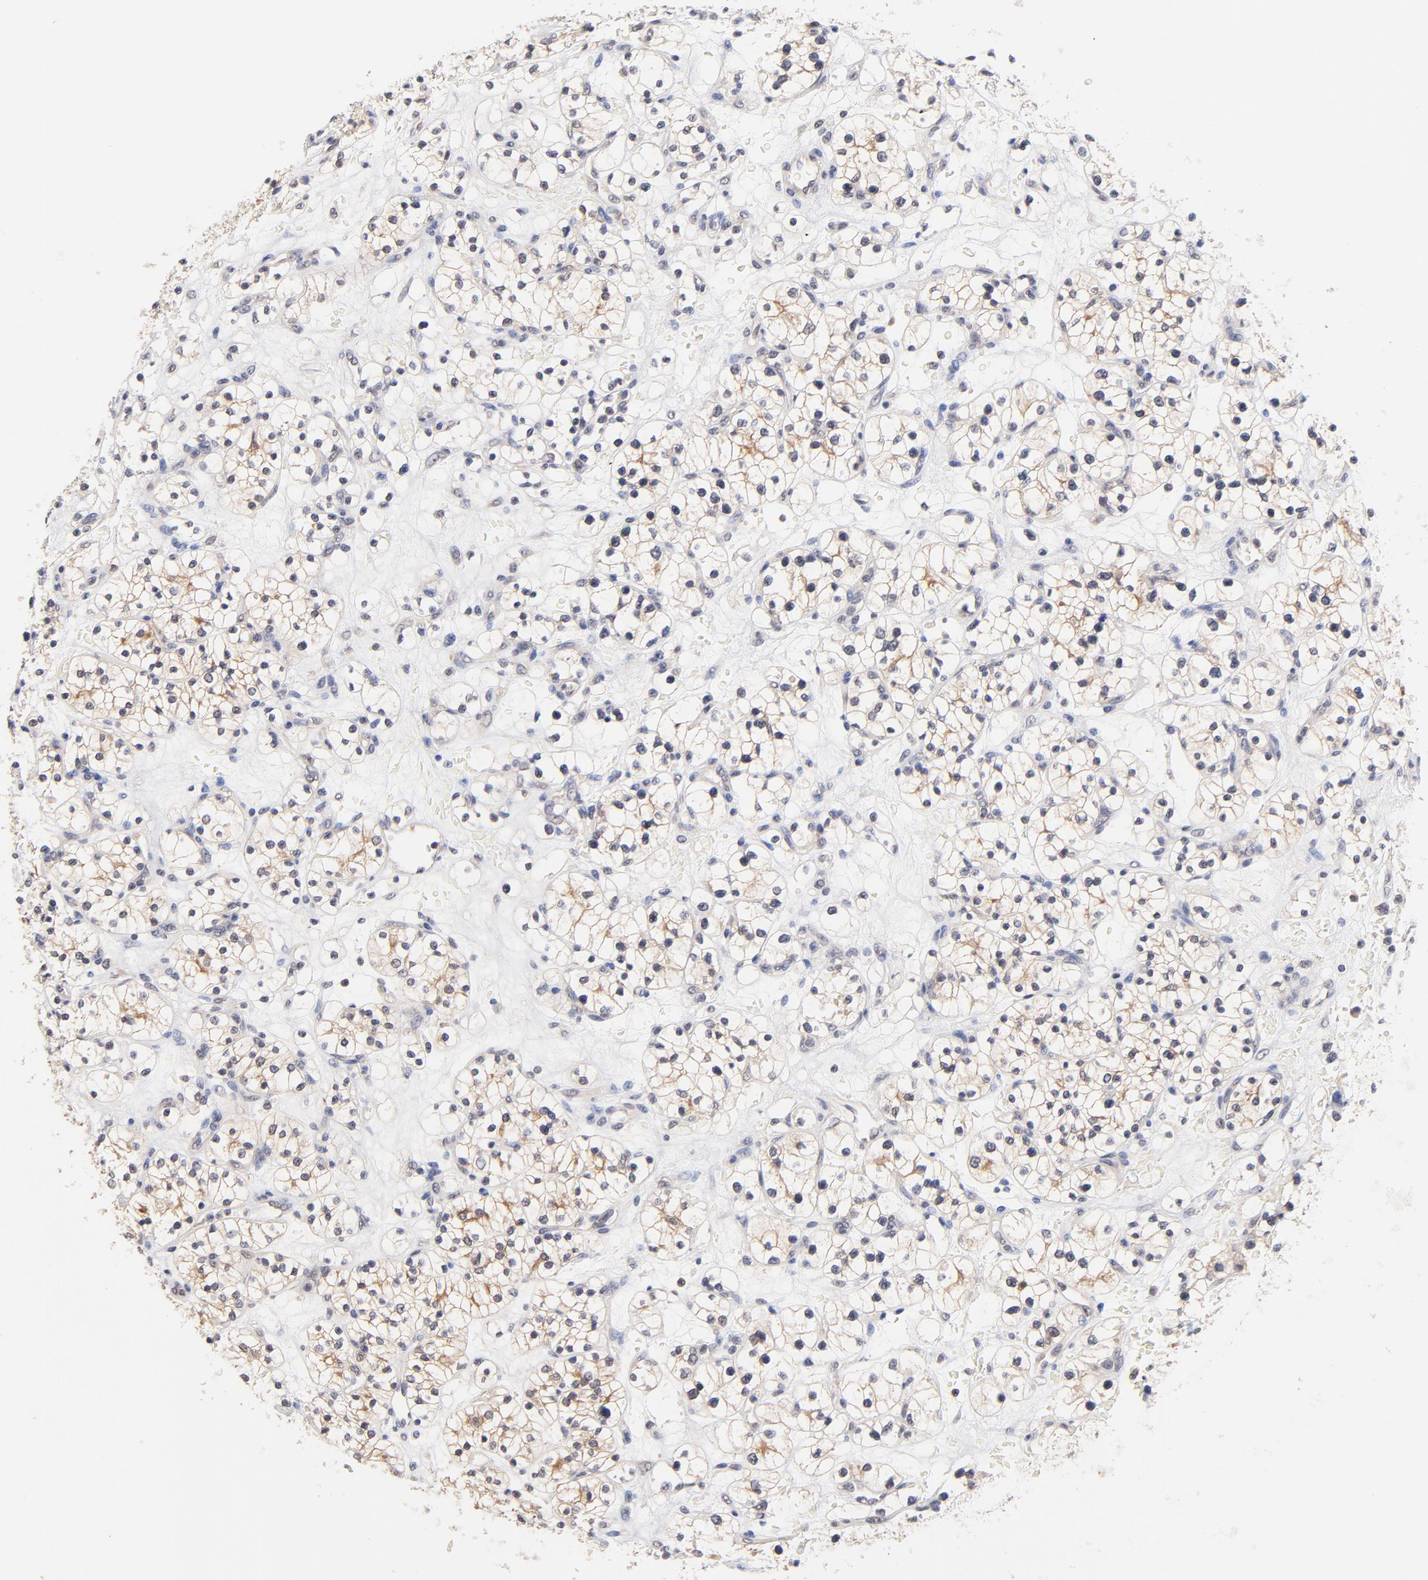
{"staining": {"intensity": "moderate", "quantity": ">75%", "location": "cytoplasmic/membranous"}, "tissue": "renal cancer", "cell_type": "Tumor cells", "image_type": "cancer", "snomed": [{"axis": "morphology", "description": "Adenocarcinoma, NOS"}, {"axis": "topography", "description": "Kidney"}], "caption": "Renal cancer stained for a protein (brown) displays moderate cytoplasmic/membranous positive expression in about >75% of tumor cells.", "gene": "RIBC2", "patient": {"sex": "female", "age": 60}}